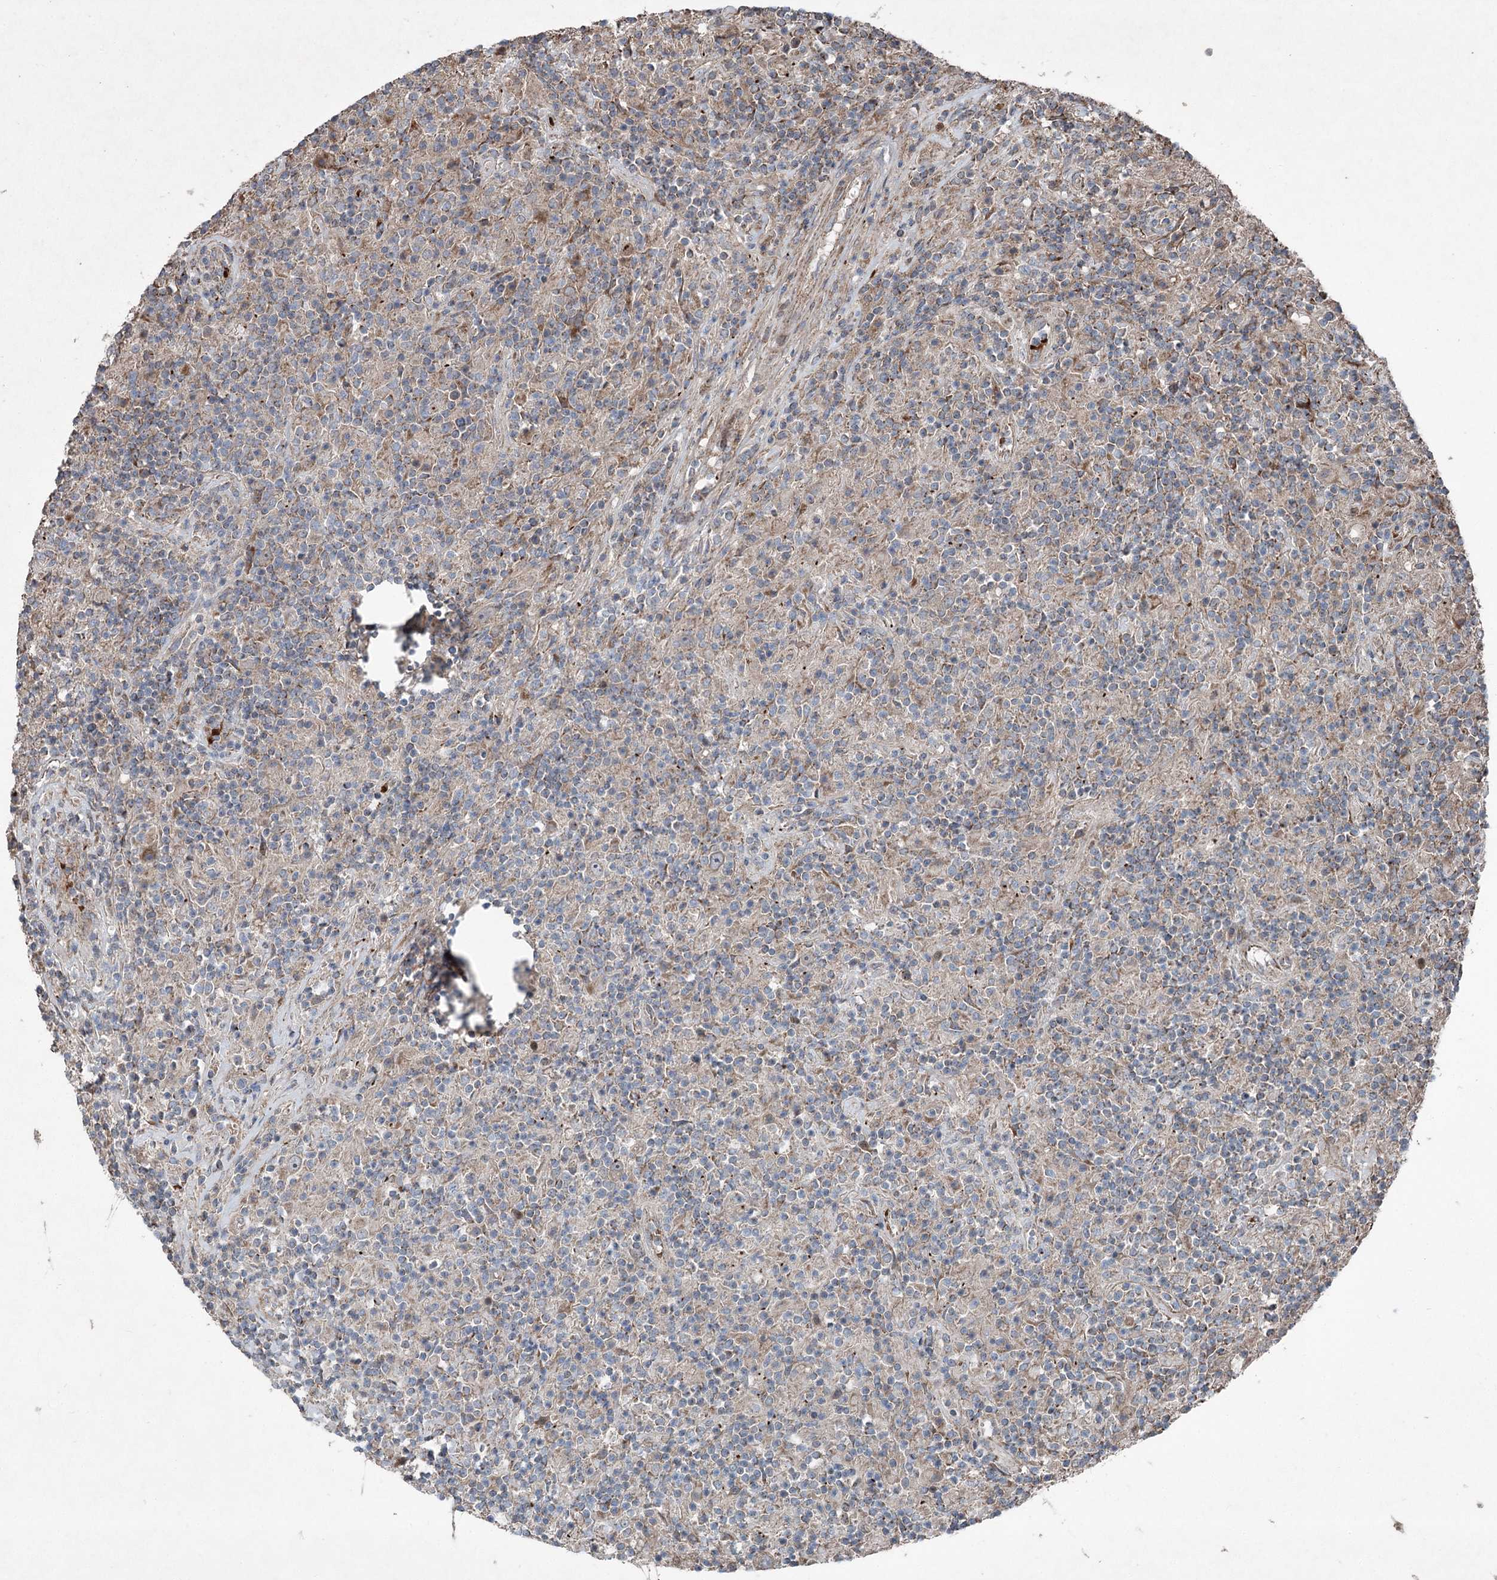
{"staining": {"intensity": "negative", "quantity": "none", "location": "none"}, "tissue": "lymphoma", "cell_type": "Tumor cells", "image_type": "cancer", "snomed": [{"axis": "morphology", "description": "Hodgkin's disease, NOS"}, {"axis": "topography", "description": "Lymph node"}], "caption": "High magnification brightfield microscopy of Hodgkin's disease stained with DAB (brown) and counterstained with hematoxylin (blue): tumor cells show no significant expression.", "gene": "SERINC5", "patient": {"sex": "male", "age": 70}}